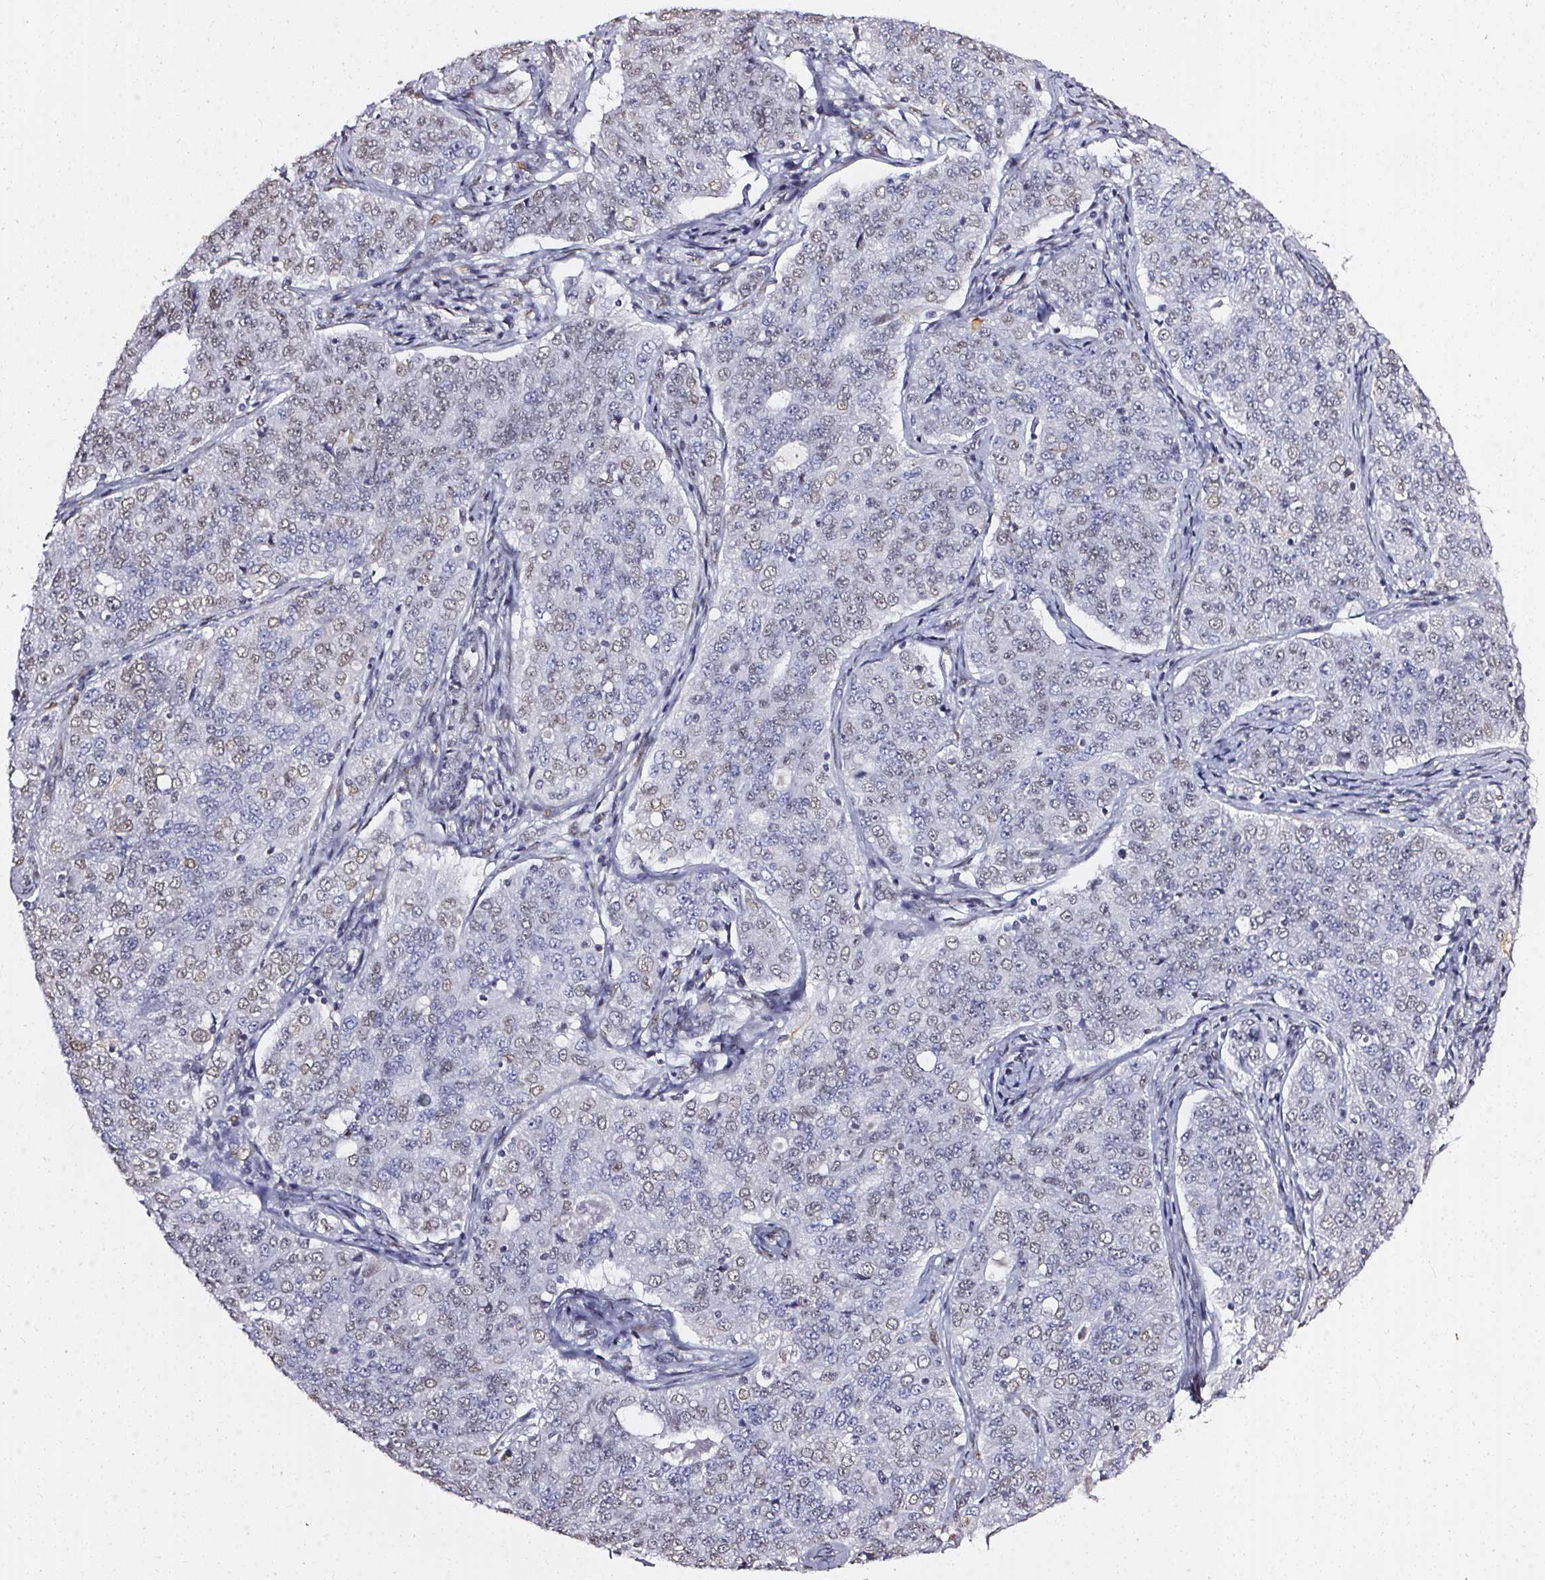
{"staining": {"intensity": "weak", "quantity": "25%-75%", "location": "nuclear"}, "tissue": "endometrial cancer", "cell_type": "Tumor cells", "image_type": "cancer", "snomed": [{"axis": "morphology", "description": "Adenocarcinoma, NOS"}, {"axis": "topography", "description": "Endometrium"}], "caption": "High-power microscopy captured an immunohistochemistry (IHC) image of endometrial adenocarcinoma, revealing weak nuclear expression in approximately 25%-75% of tumor cells.", "gene": "GP6", "patient": {"sex": "female", "age": 43}}